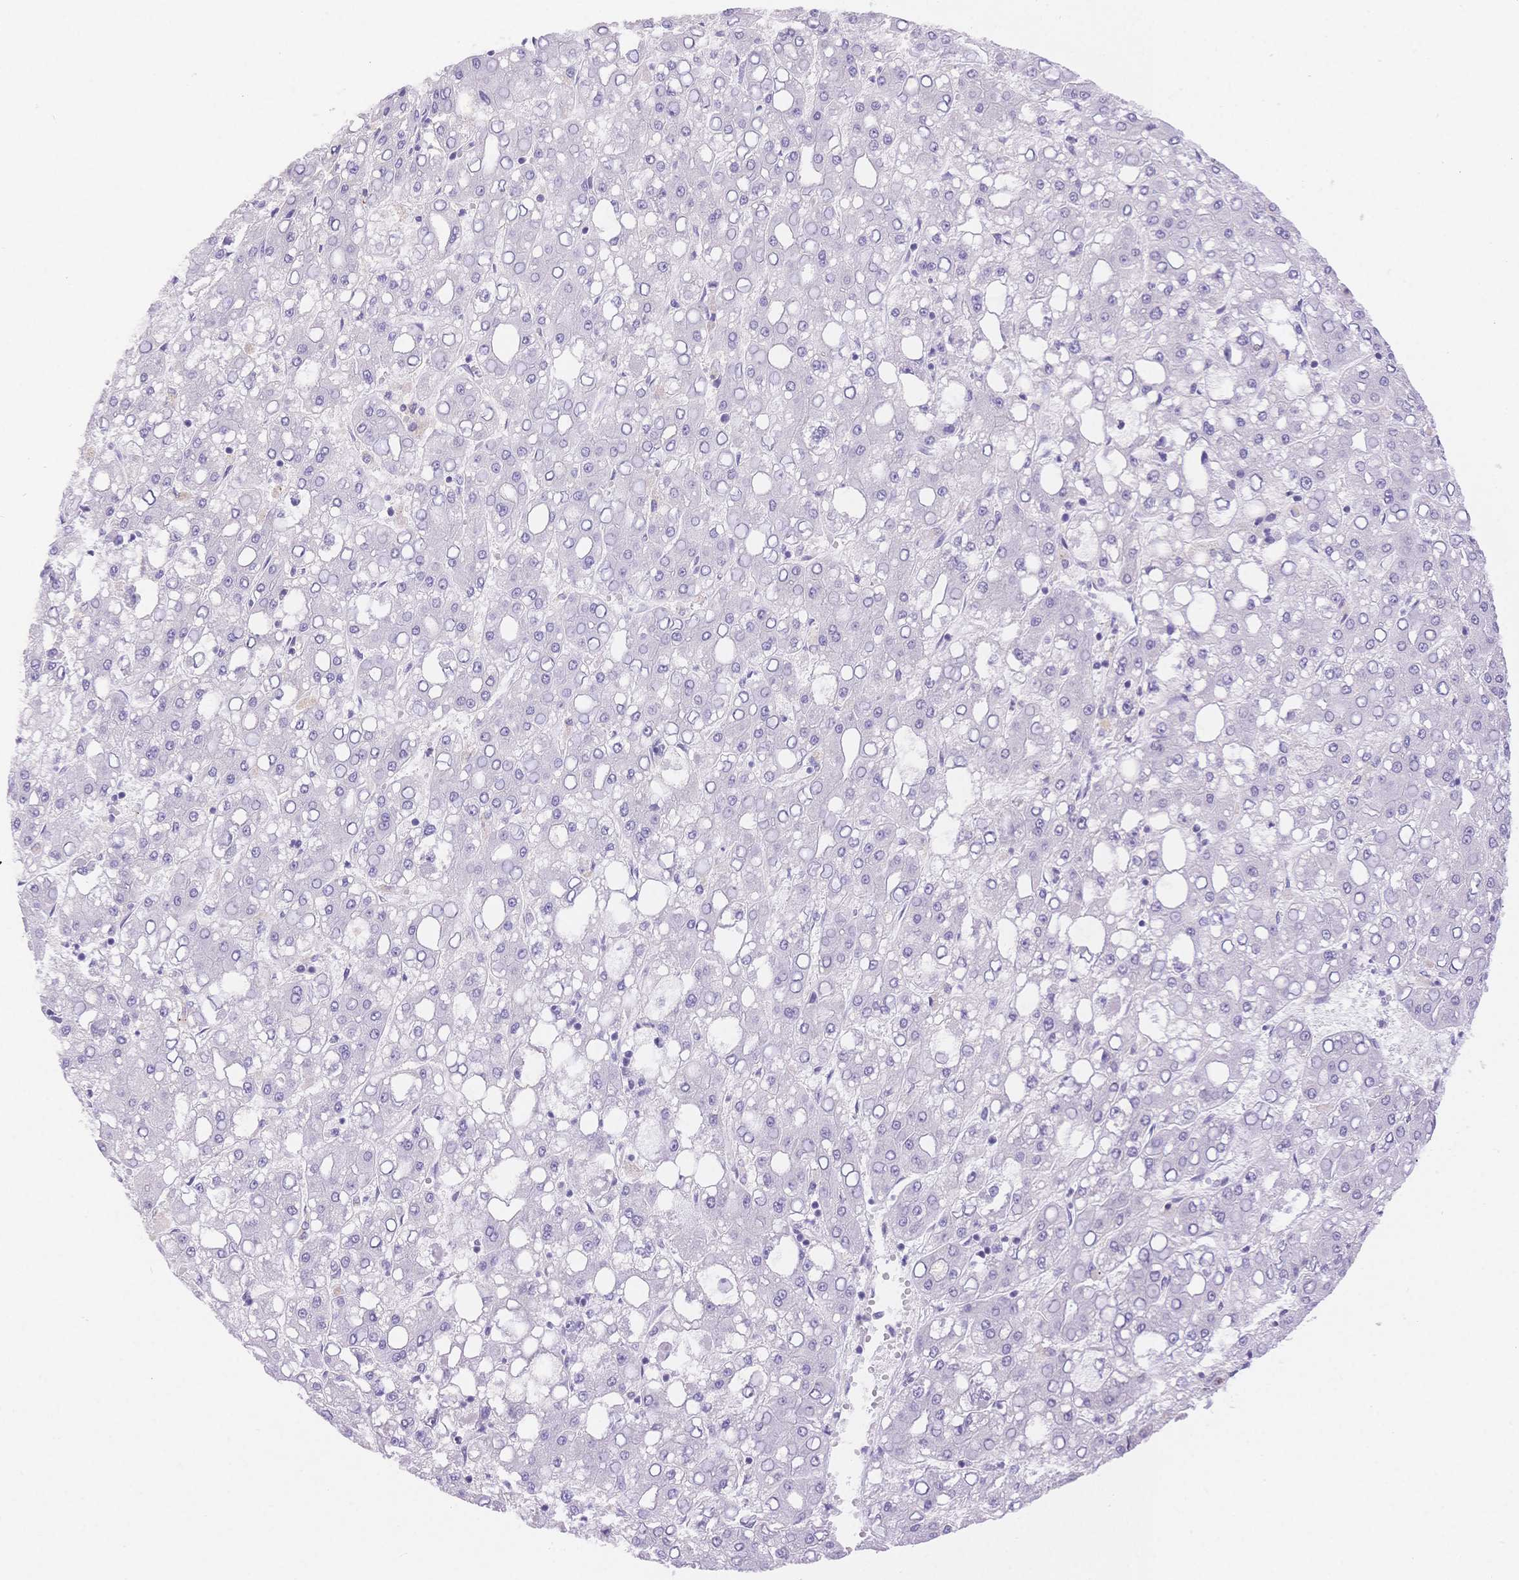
{"staining": {"intensity": "negative", "quantity": "none", "location": "none"}, "tissue": "liver cancer", "cell_type": "Tumor cells", "image_type": "cancer", "snomed": [{"axis": "morphology", "description": "Carcinoma, Hepatocellular, NOS"}, {"axis": "topography", "description": "Liver"}], "caption": "Human liver cancer stained for a protein using immunohistochemistry (IHC) demonstrates no expression in tumor cells.", "gene": "MYOM1", "patient": {"sex": "male", "age": 65}}